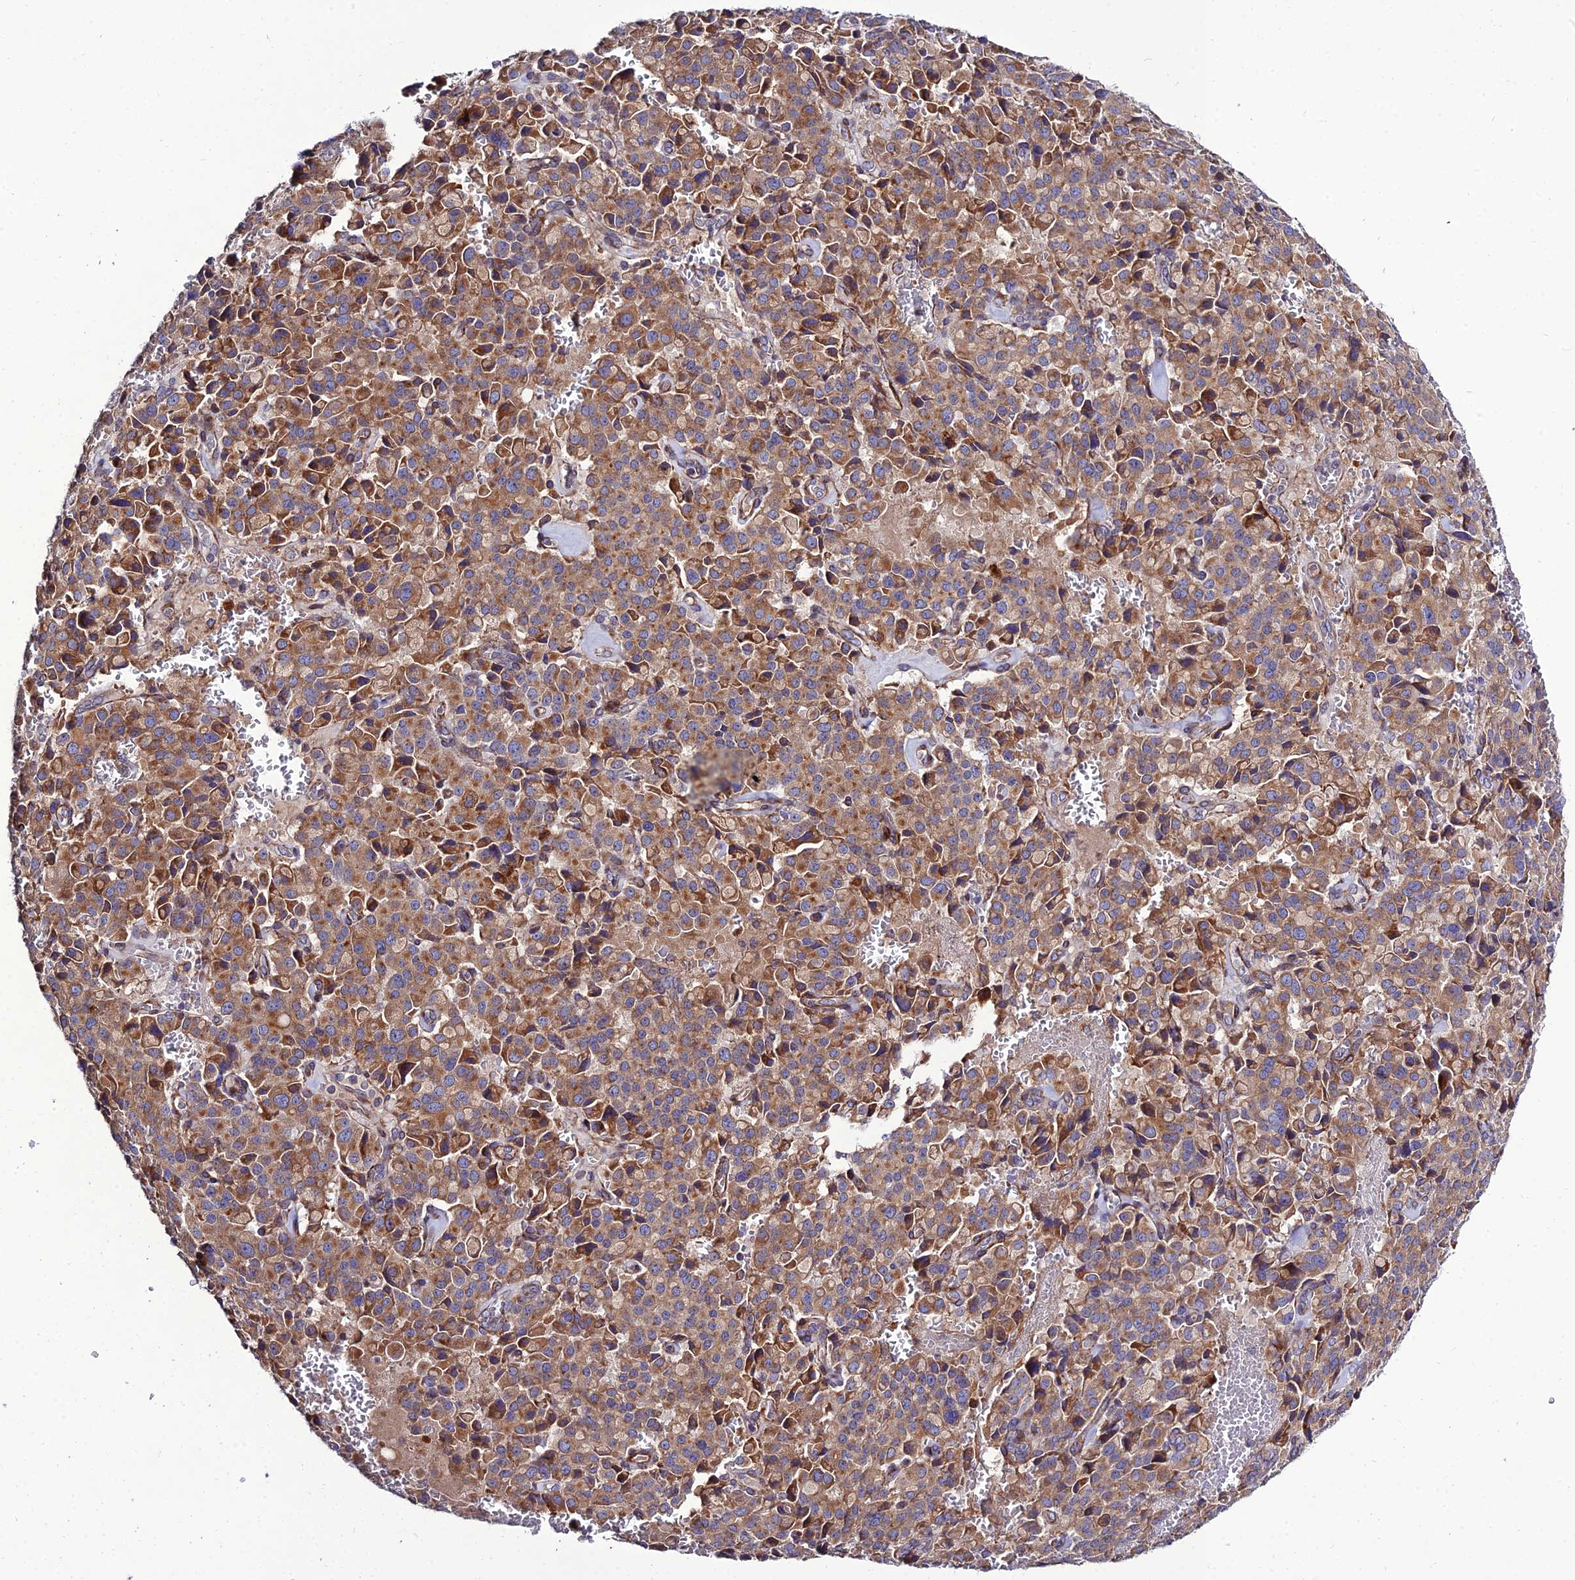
{"staining": {"intensity": "moderate", "quantity": ">75%", "location": "cytoplasmic/membranous"}, "tissue": "pancreatic cancer", "cell_type": "Tumor cells", "image_type": "cancer", "snomed": [{"axis": "morphology", "description": "Adenocarcinoma, NOS"}, {"axis": "topography", "description": "Pancreas"}], "caption": "Human adenocarcinoma (pancreatic) stained with a protein marker demonstrates moderate staining in tumor cells.", "gene": "ARL6IP1", "patient": {"sex": "male", "age": 65}}